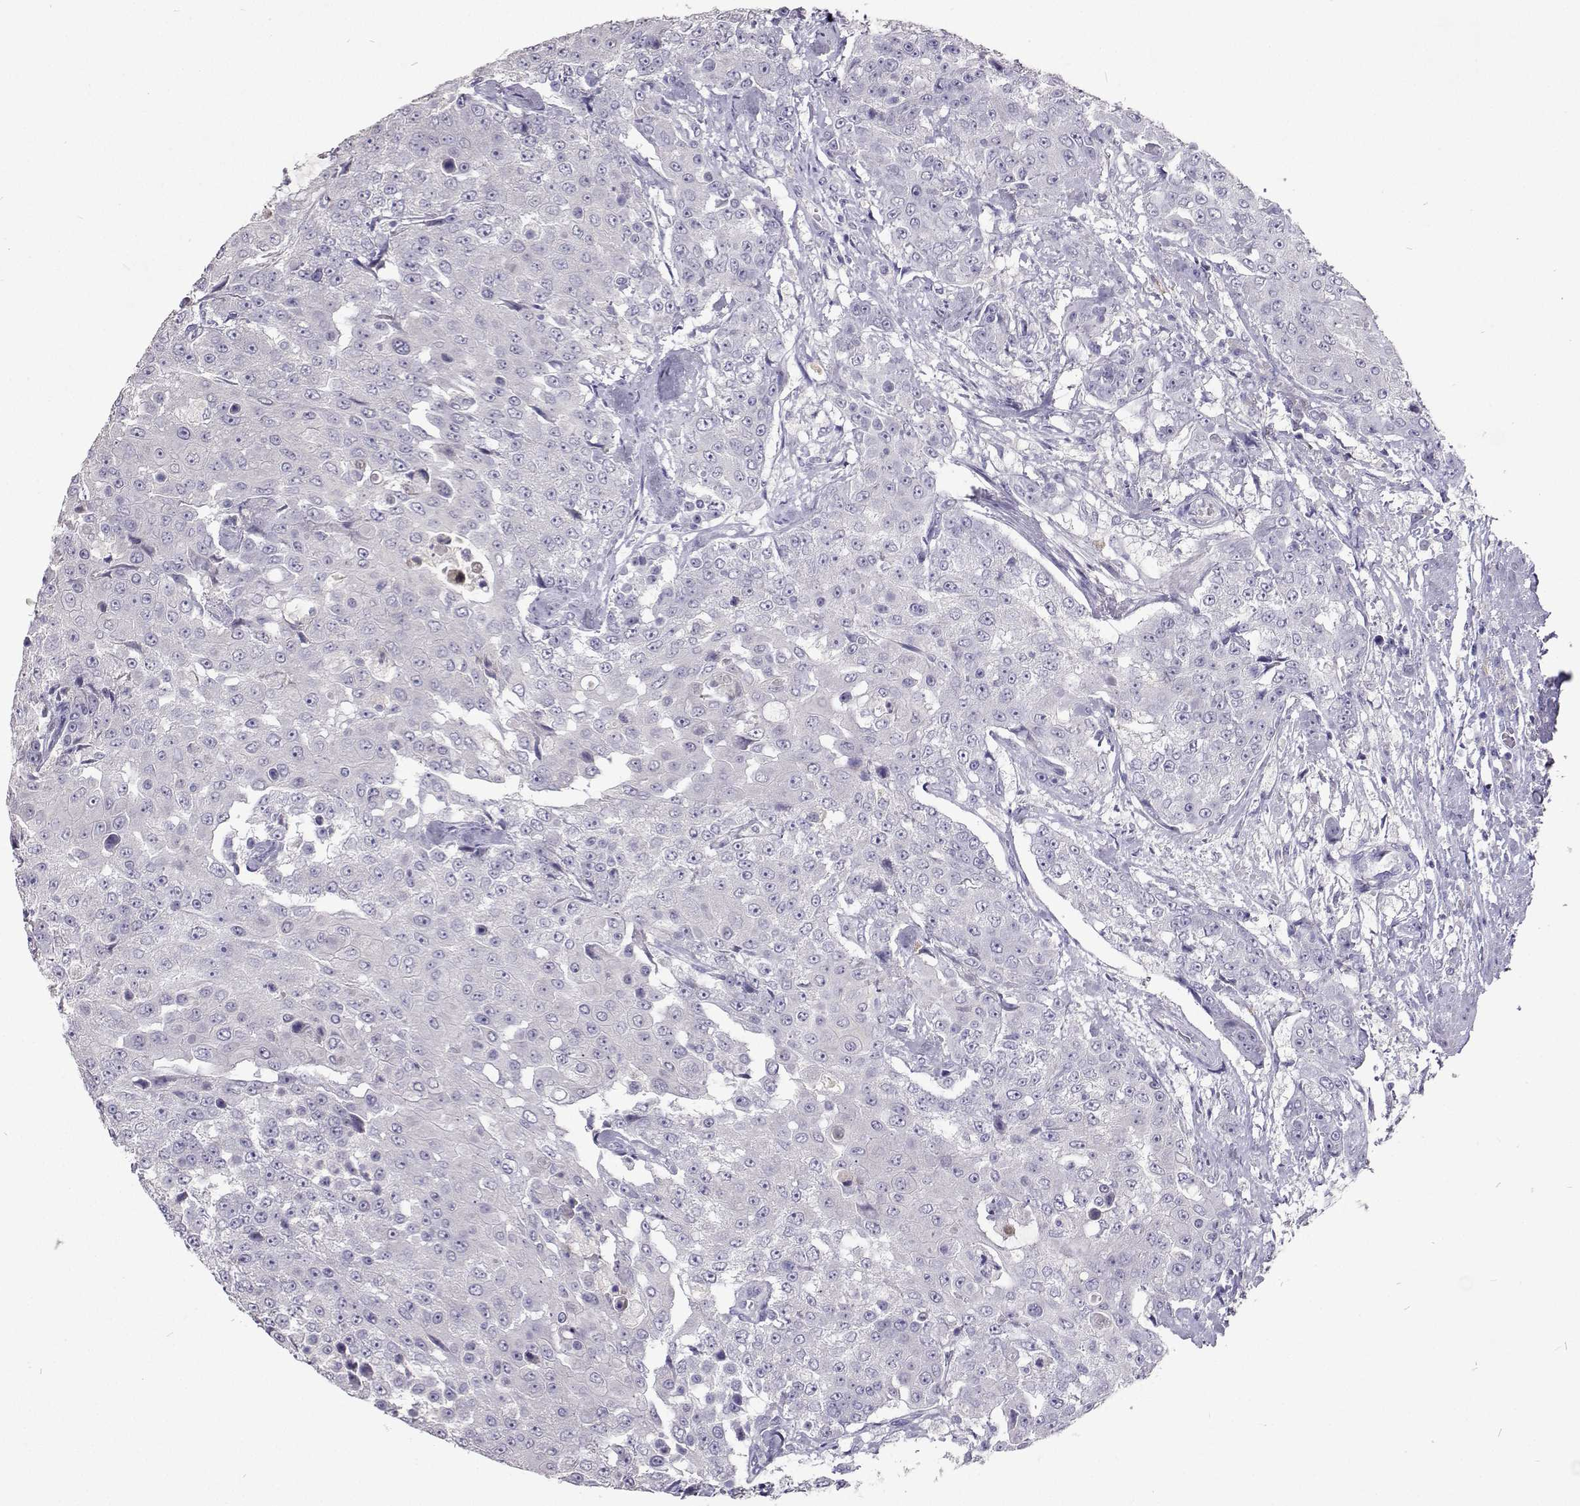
{"staining": {"intensity": "negative", "quantity": "none", "location": "none"}, "tissue": "urothelial cancer", "cell_type": "Tumor cells", "image_type": "cancer", "snomed": [{"axis": "morphology", "description": "Urothelial carcinoma, High grade"}, {"axis": "topography", "description": "Urinary bladder"}], "caption": "This photomicrograph is of urothelial carcinoma (high-grade) stained with IHC to label a protein in brown with the nuclei are counter-stained blue. There is no expression in tumor cells.", "gene": "CFAP44", "patient": {"sex": "female", "age": 63}}